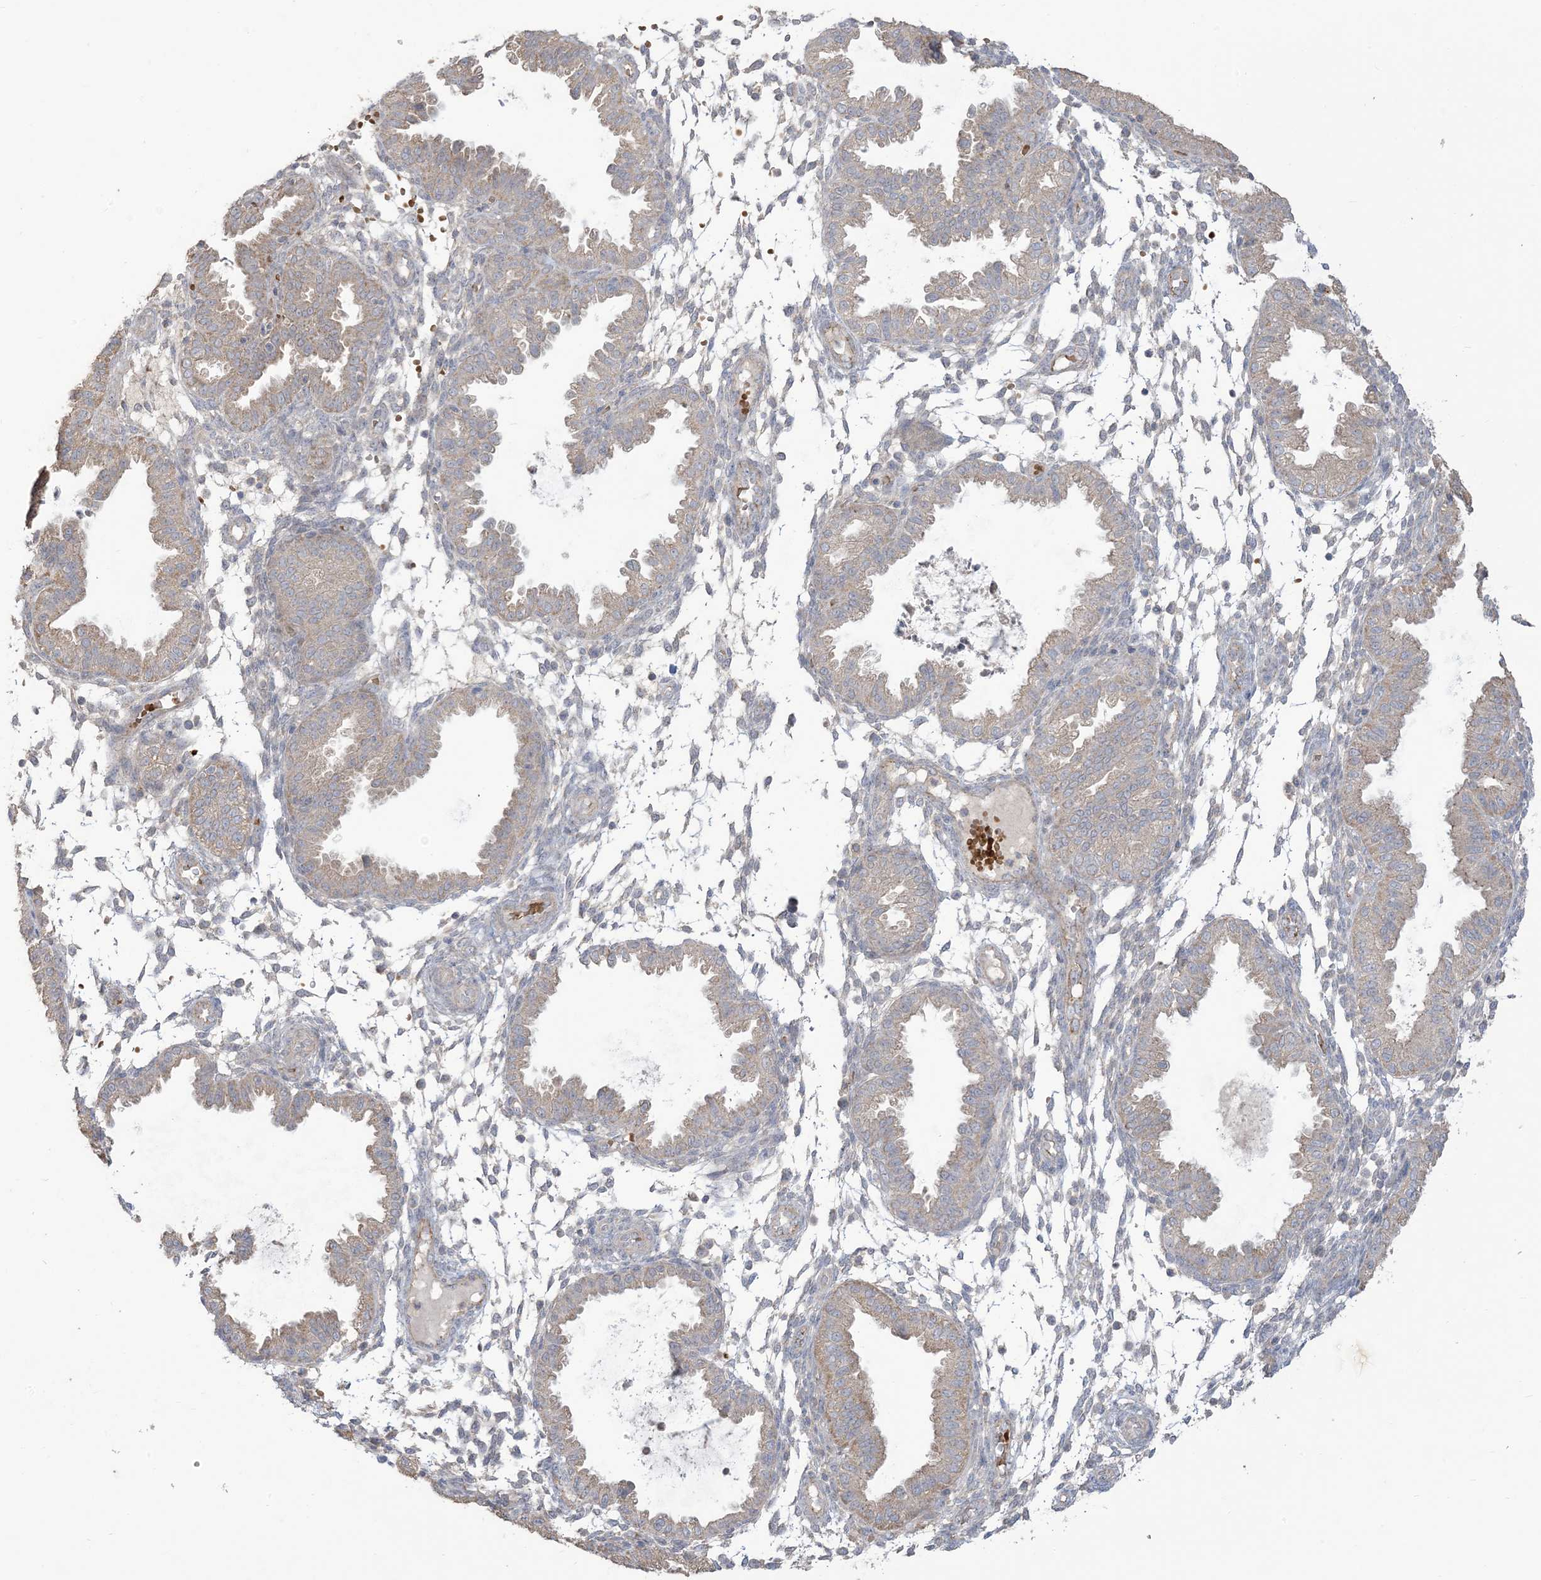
{"staining": {"intensity": "negative", "quantity": "none", "location": "none"}, "tissue": "endometrium", "cell_type": "Cells in endometrial stroma", "image_type": "normal", "snomed": [{"axis": "morphology", "description": "Normal tissue, NOS"}, {"axis": "topography", "description": "Endometrium"}], "caption": "A high-resolution histopathology image shows immunohistochemistry (IHC) staining of benign endometrium, which exhibits no significant positivity in cells in endometrial stroma. (Immunohistochemistry, brightfield microscopy, high magnification).", "gene": "KLHL18", "patient": {"sex": "female", "age": 33}}